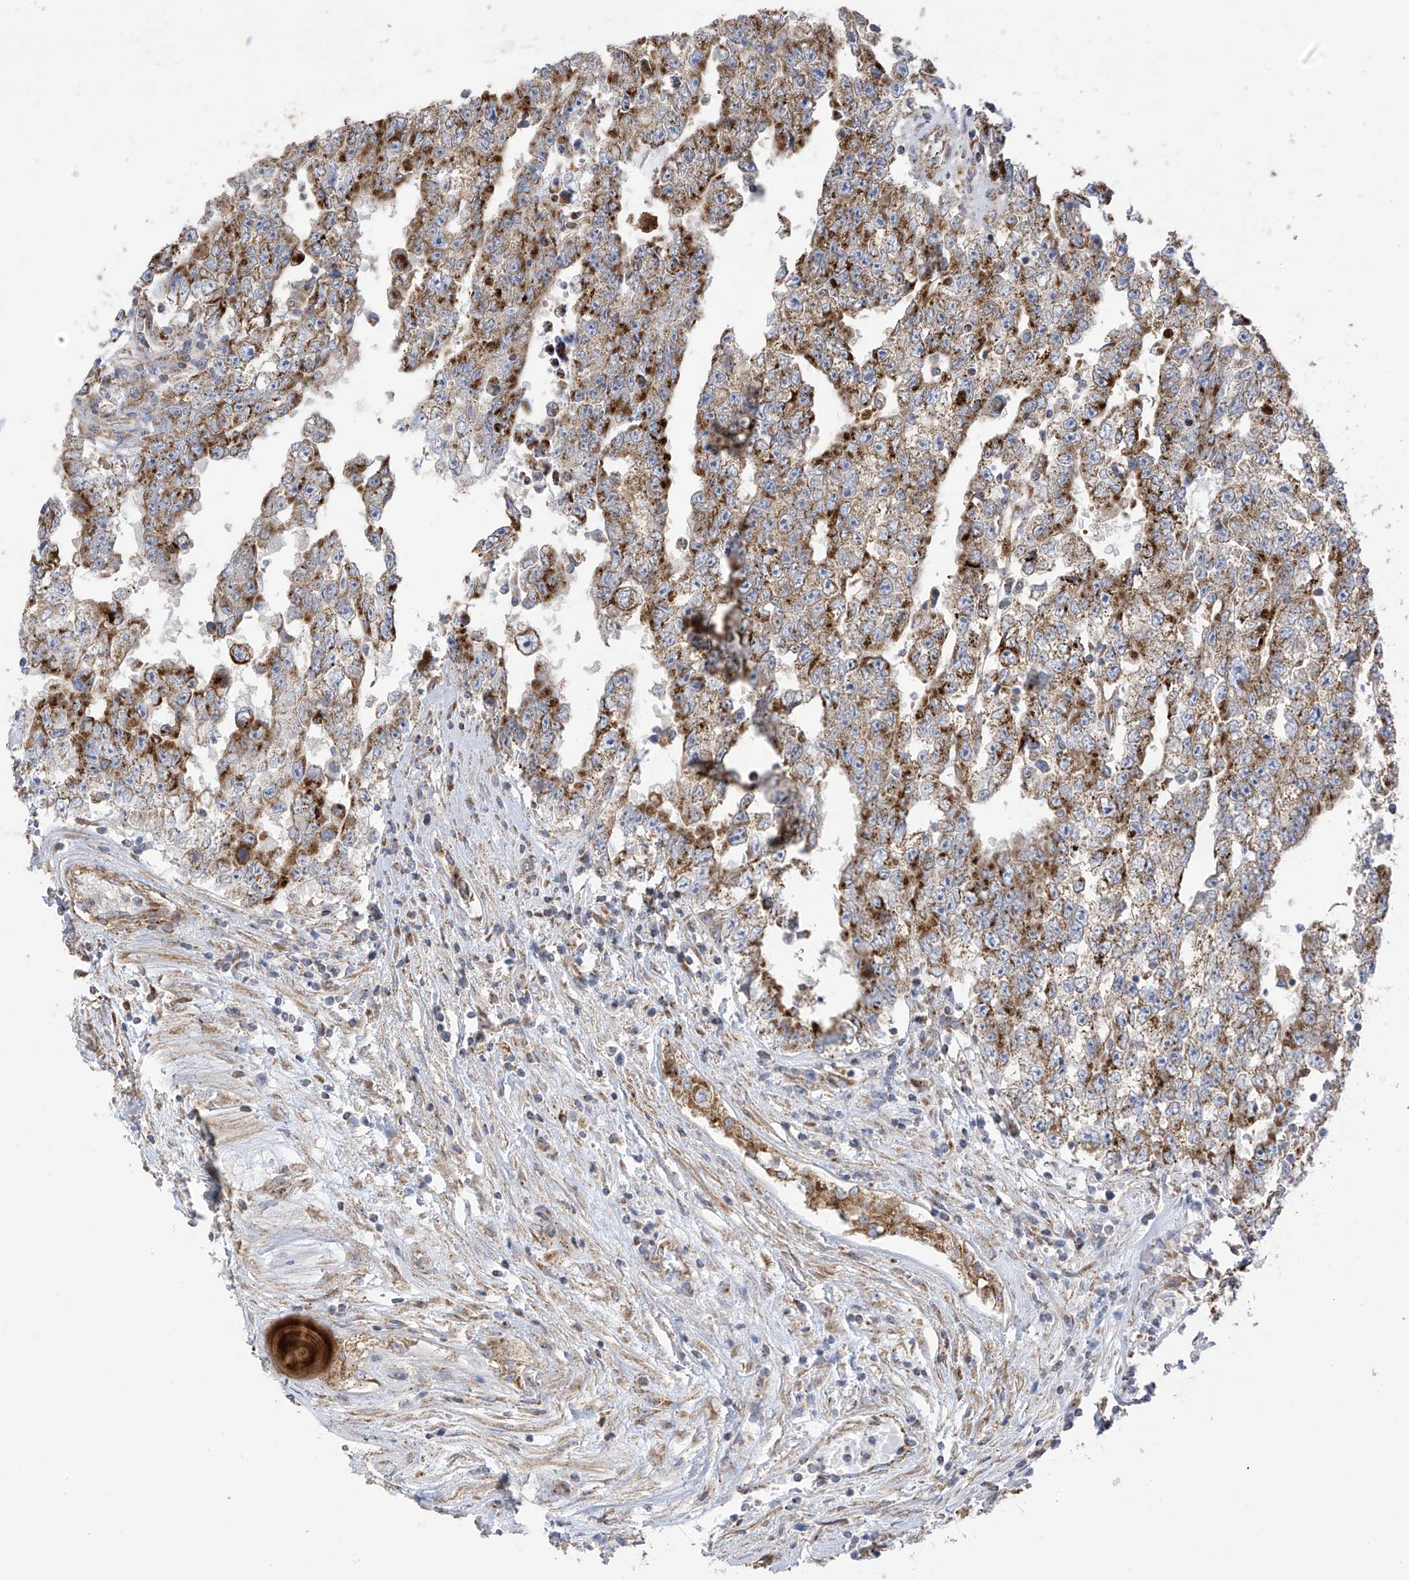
{"staining": {"intensity": "strong", "quantity": ">75%", "location": "cytoplasmic/membranous"}, "tissue": "testis cancer", "cell_type": "Tumor cells", "image_type": "cancer", "snomed": [{"axis": "morphology", "description": "Carcinoma, Embryonal, NOS"}, {"axis": "topography", "description": "Testis"}], "caption": "Strong cytoplasmic/membranous protein expression is seen in about >75% of tumor cells in testis cancer (embryonal carcinoma).", "gene": "ITM2B", "patient": {"sex": "male", "age": 25}}